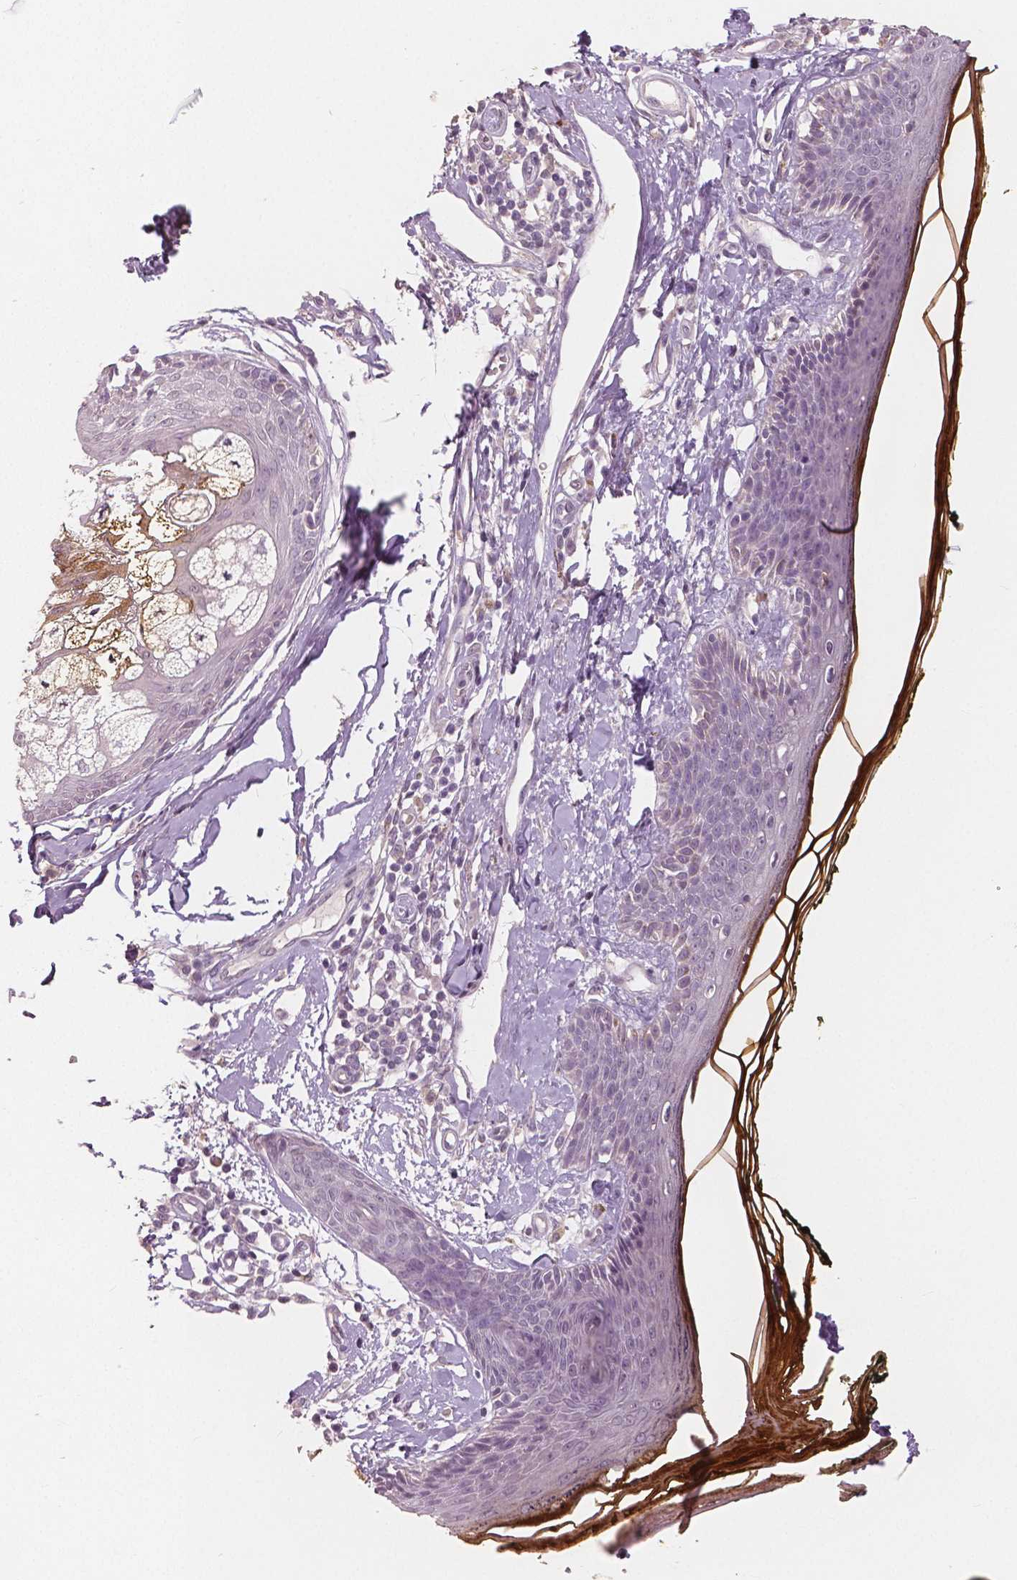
{"staining": {"intensity": "negative", "quantity": "none", "location": "none"}, "tissue": "skin", "cell_type": "Fibroblasts", "image_type": "normal", "snomed": [{"axis": "morphology", "description": "Normal tissue, NOS"}, {"axis": "topography", "description": "Skin"}], "caption": "The photomicrograph exhibits no significant expression in fibroblasts of skin. The staining is performed using DAB brown chromogen with nuclei counter-stained in using hematoxylin.", "gene": "RNASE7", "patient": {"sex": "male", "age": 76}}